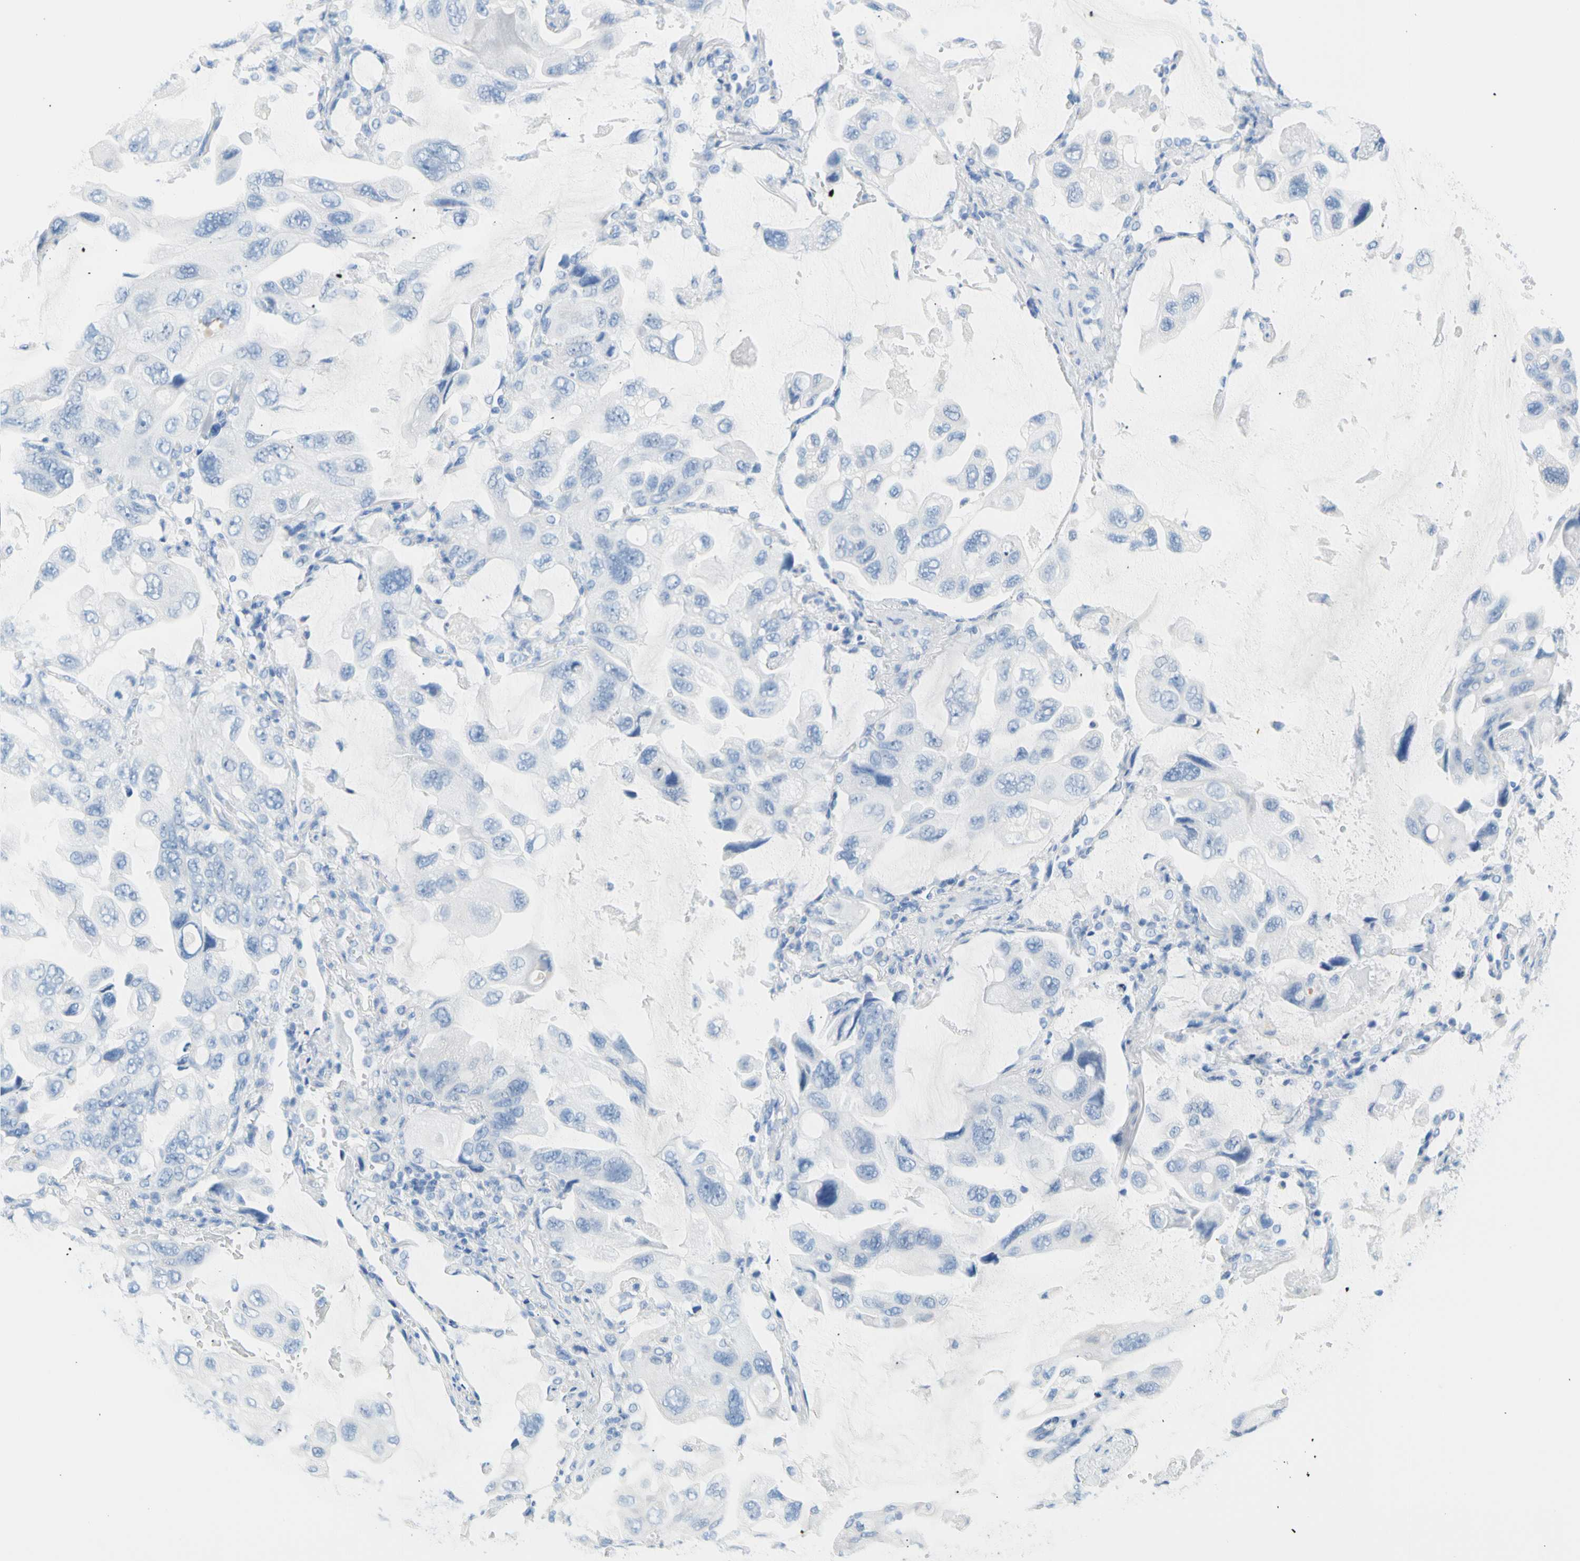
{"staining": {"intensity": "negative", "quantity": "none", "location": "none"}, "tissue": "lung cancer", "cell_type": "Tumor cells", "image_type": "cancer", "snomed": [{"axis": "morphology", "description": "Squamous cell carcinoma, NOS"}, {"axis": "topography", "description": "Lung"}], "caption": "Immunohistochemistry (IHC) photomicrograph of neoplastic tissue: squamous cell carcinoma (lung) stained with DAB demonstrates no significant protein positivity in tumor cells. The staining is performed using DAB brown chromogen with nuclei counter-stained in using hematoxylin.", "gene": "CEL", "patient": {"sex": "female", "age": 73}}